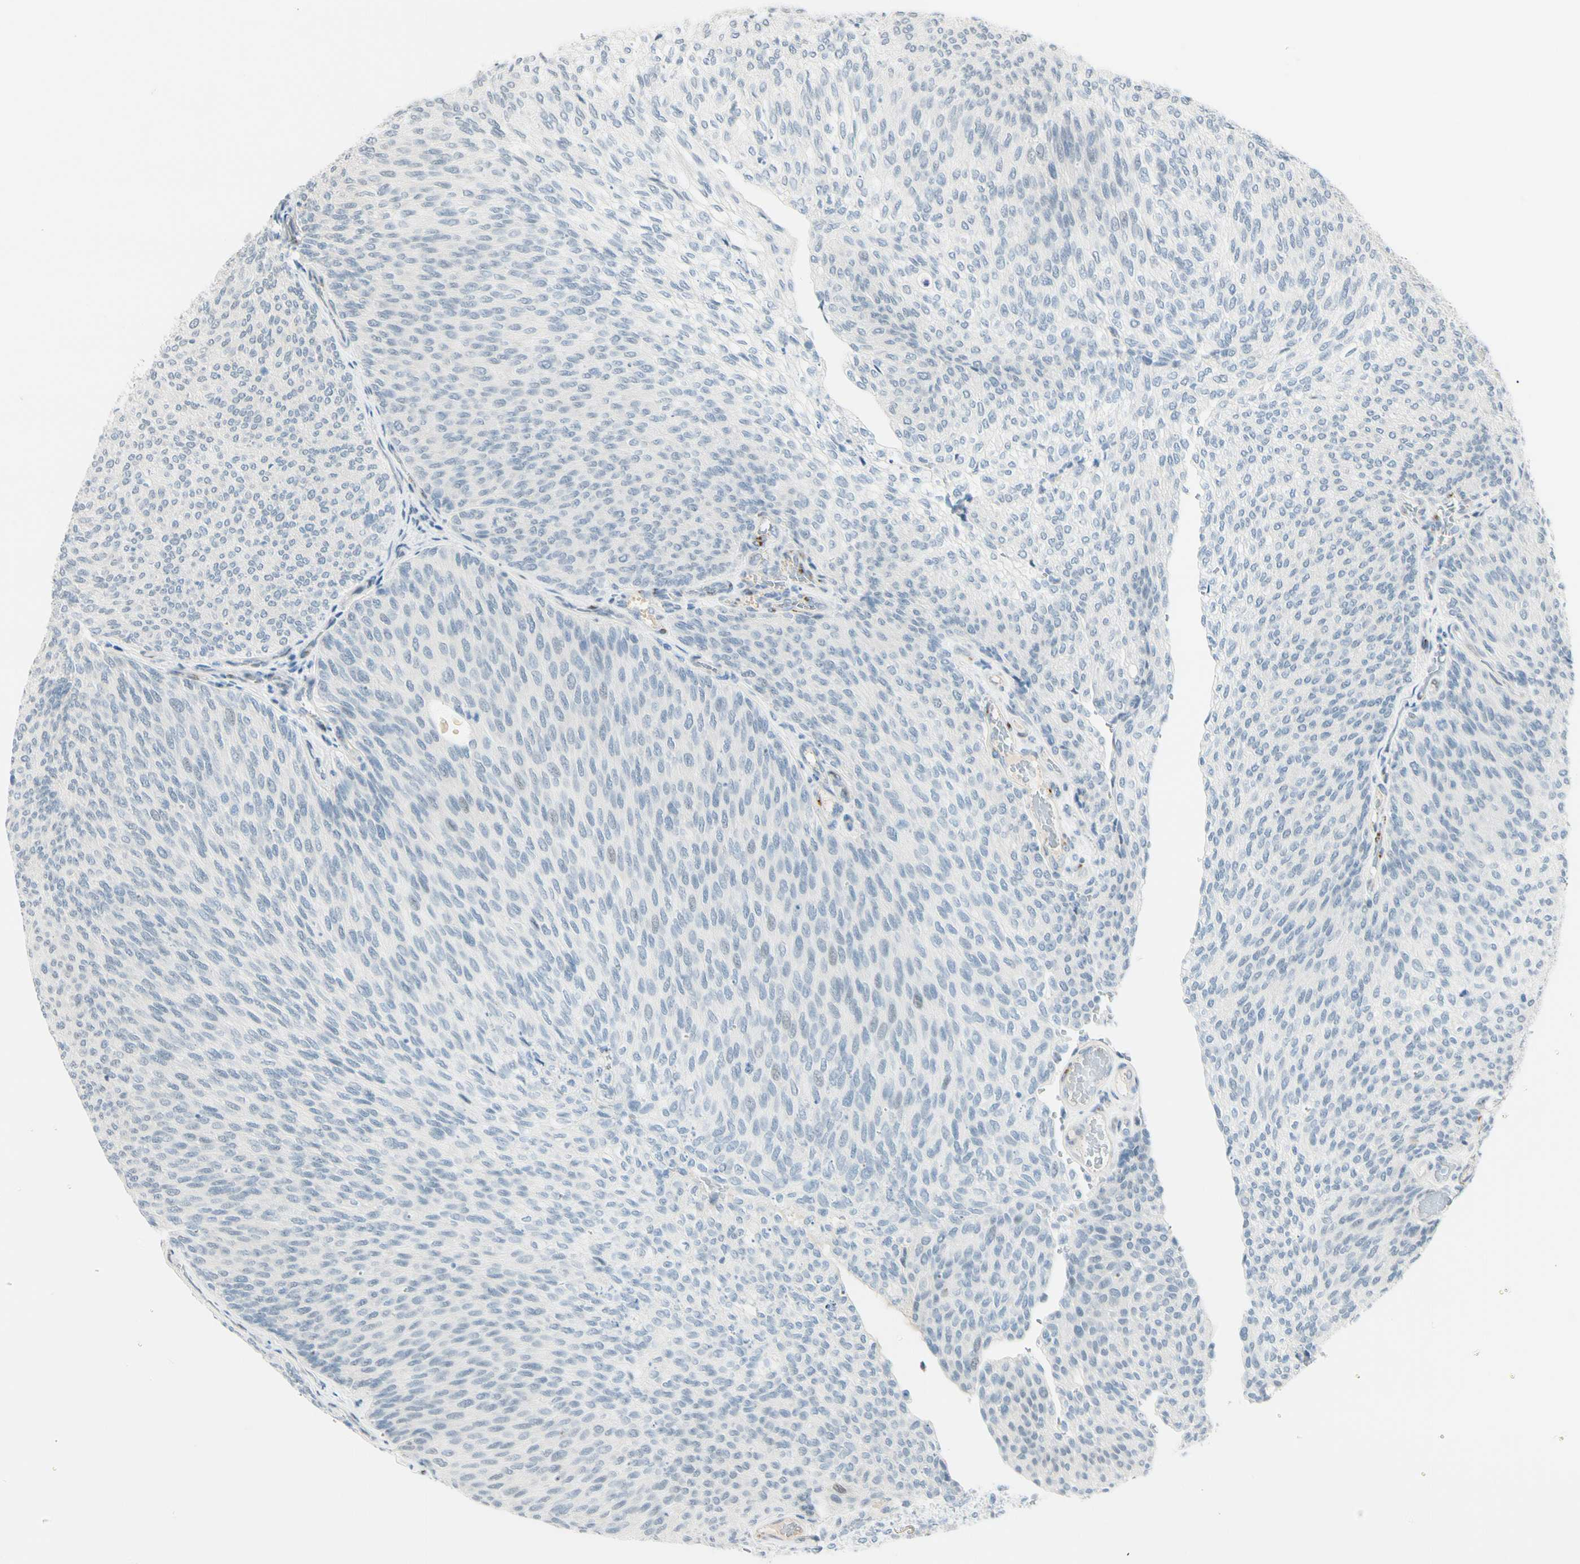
{"staining": {"intensity": "negative", "quantity": "none", "location": "none"}, "tissue": "urothelial cancer", "cell_type": "Tumor cells", "image_type": "cancer", "snomed": [{"axis": "morphology", "description": "Urothelial carcinoma, Low grade"}, {"axis": "topography", "description": "Urinary bladder"}], "caption": "Immunohistochemistry micrograph of neoplastic tissue: urothelial cancer stained with DAB demonstrates no significant protein staining in tumor cells.", "gene": "B4GALNT1", "patient": {"sex": "female", "age": 79}}